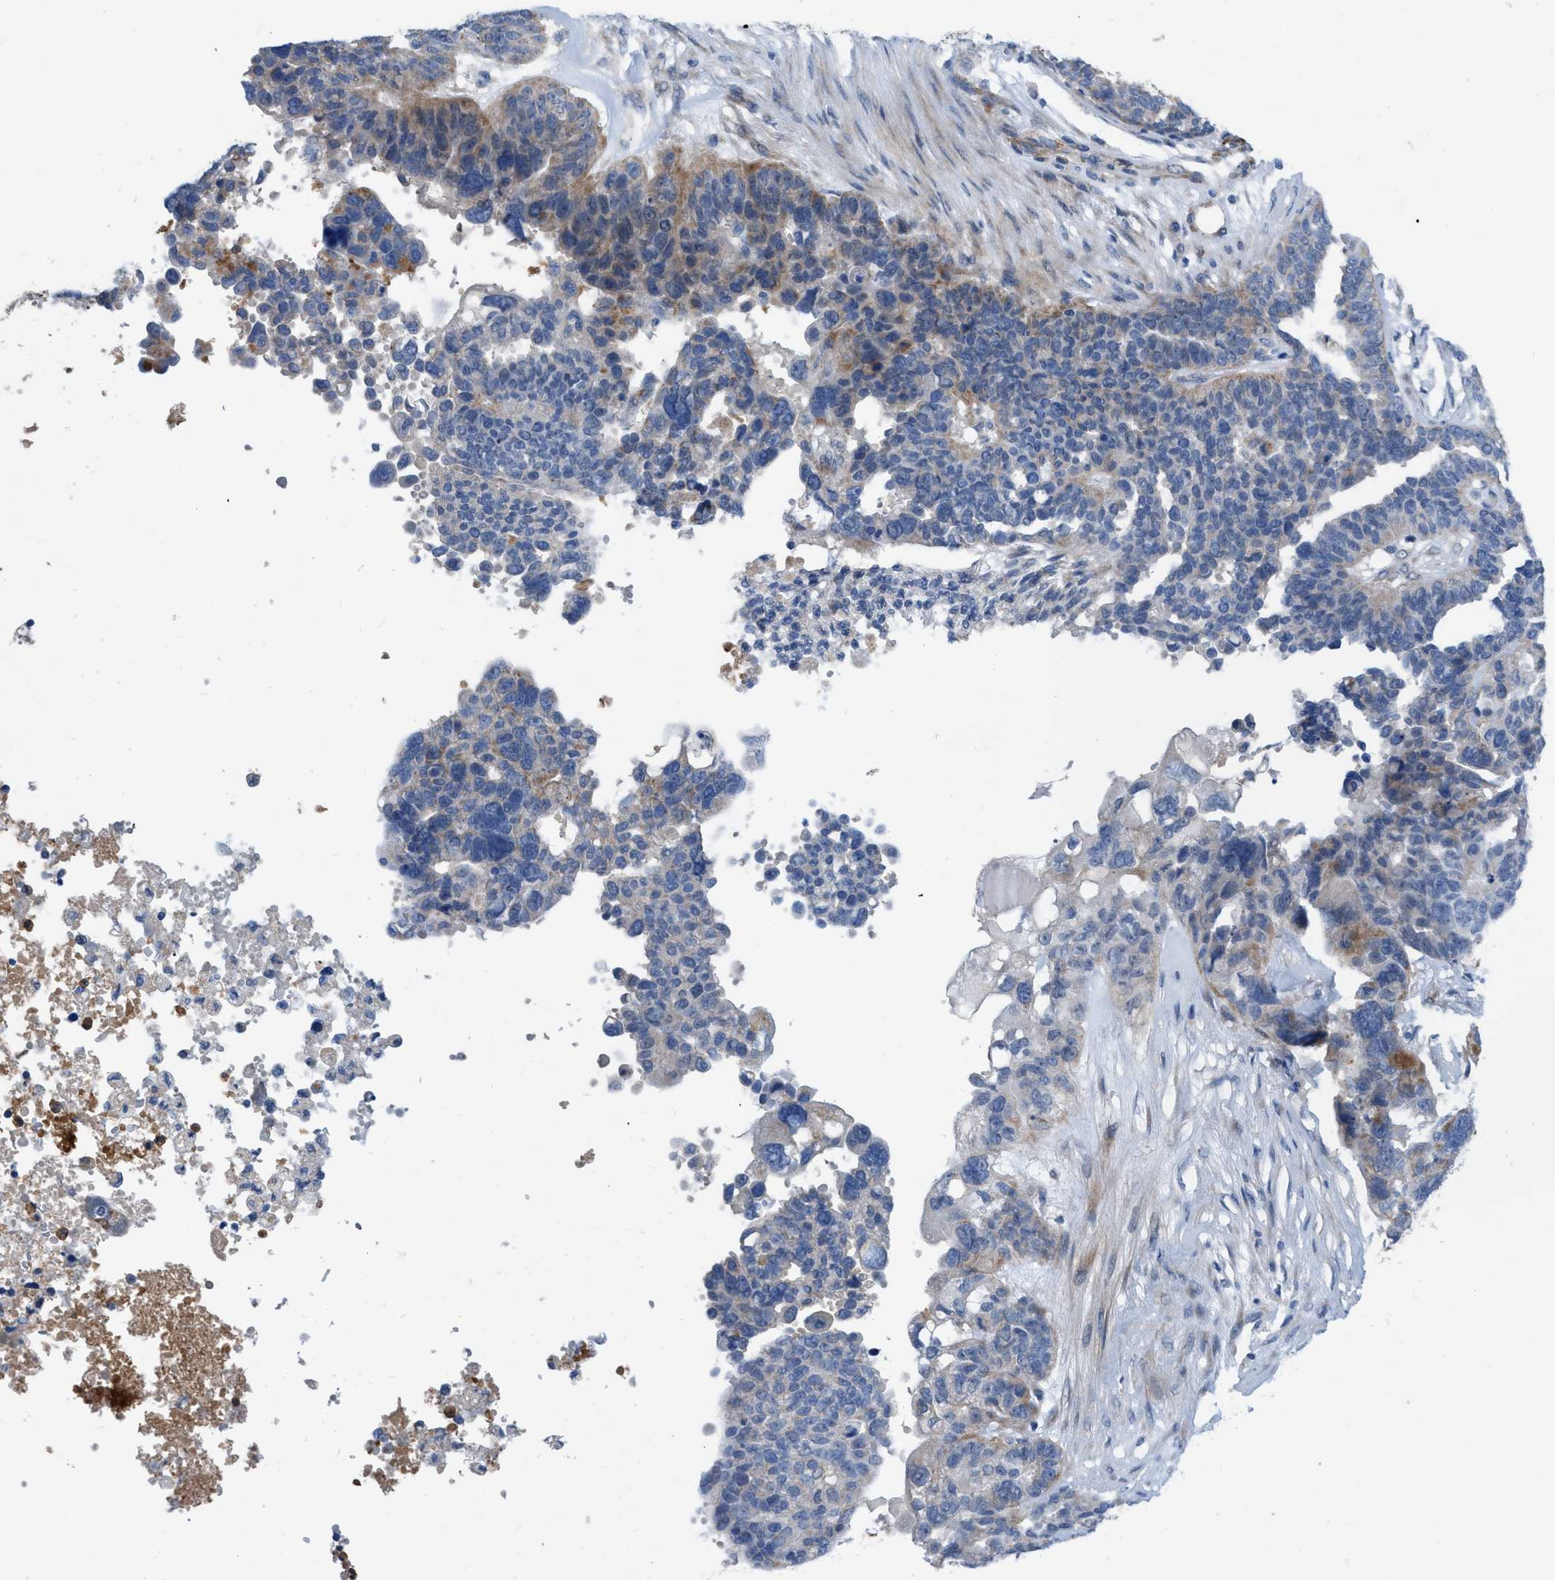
{"staining": {"intensity": "moderate", "quantity": "<25%", "location": "cytoplasmic/membranous"}, "tissue": "ovarian cancer", "cell_type": "Tumor cells", "image_type": "cancer", "snomed": [{"axis": "morphology", "description": "Cystadenocarcinoma, serous, NOS"}, {"axis": "topography", "description": "Ovary"}], "caption": "An IHC micrograph of tumor tissue is shown. Protein staining in brown labels moderate cytoplasmic/membranous positivity in ovarian cancer within tumor cells.", "gene": "PLPPR5", "patient": {"sex": "female", "age": 59}}